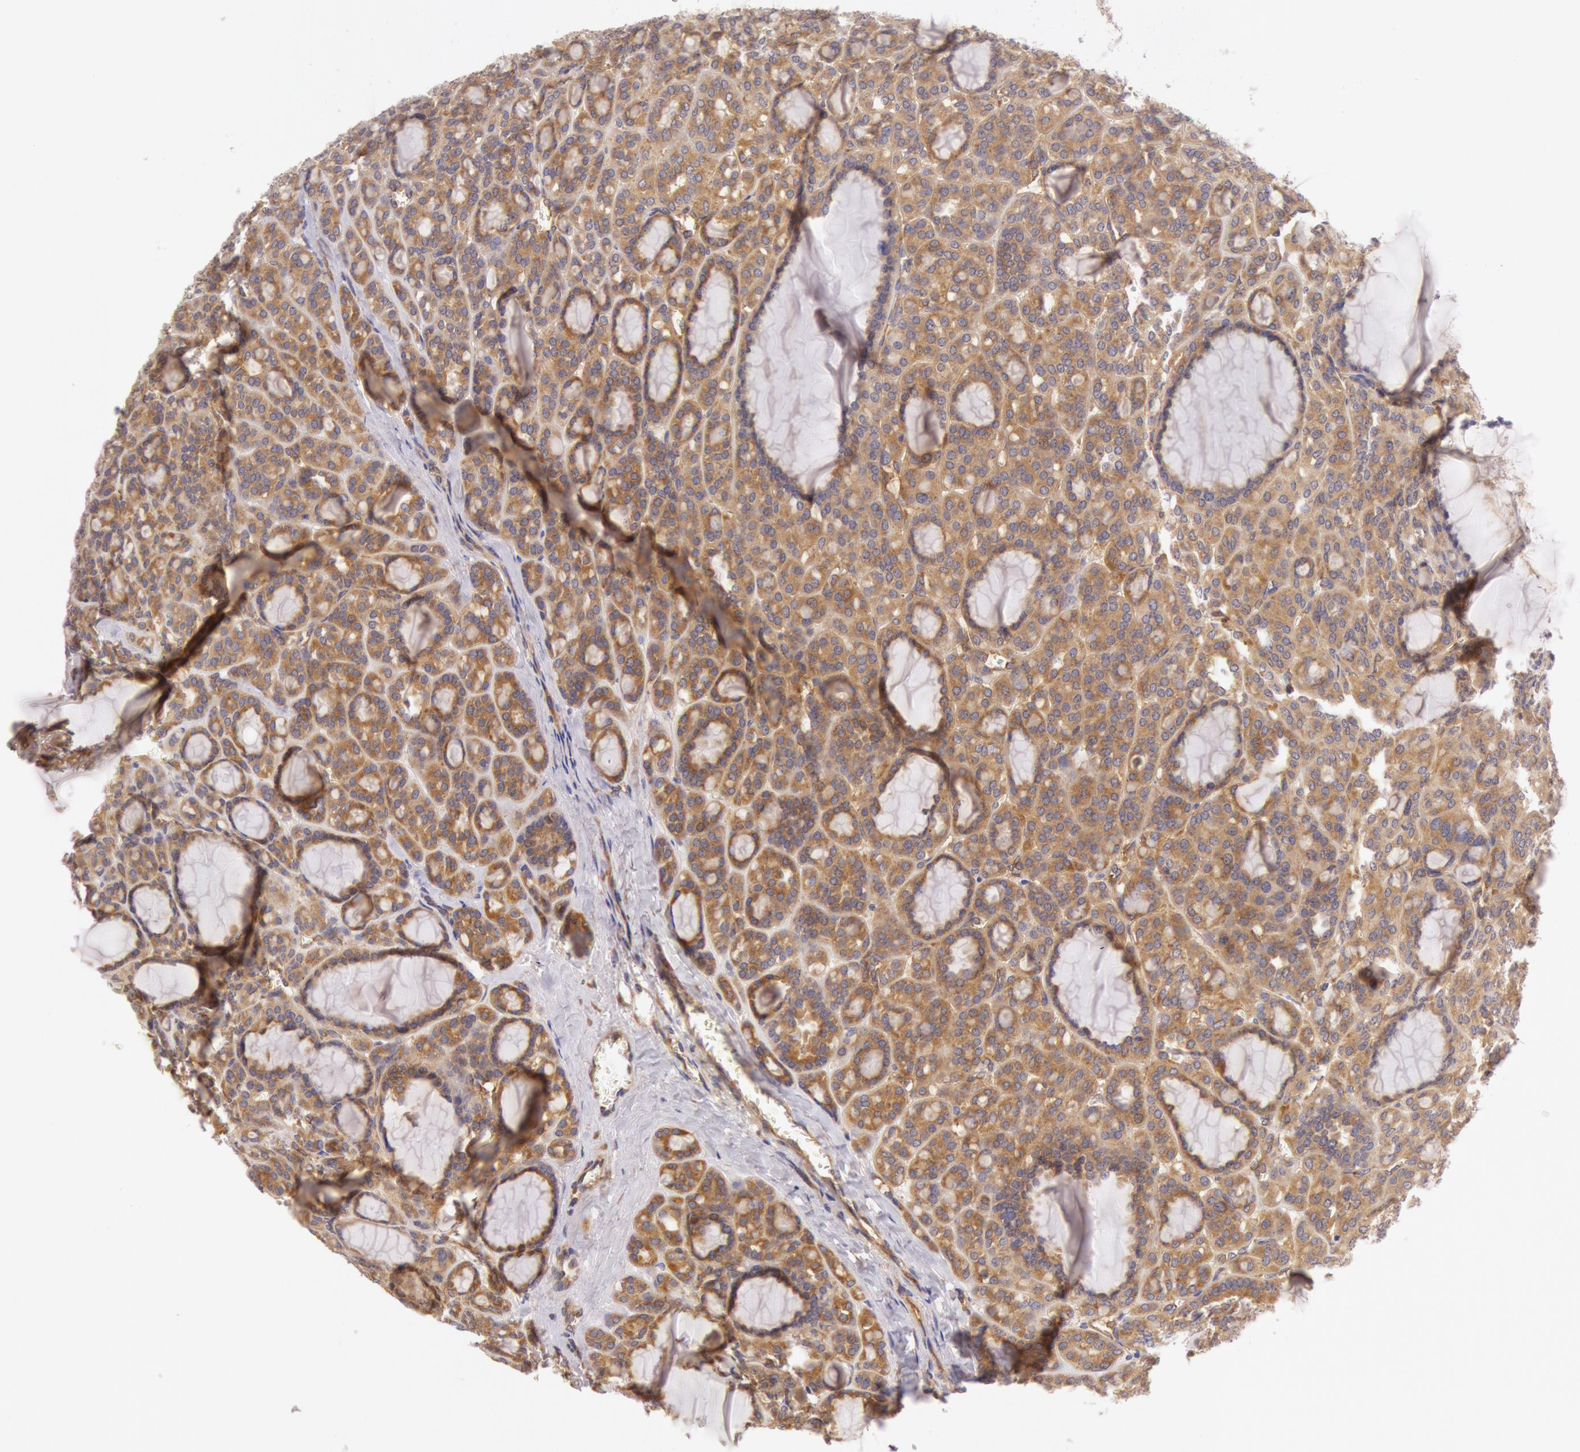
{"staining": {"intensity": "moderate", "quantity": ">75%", "location": "cytoplasmic/membranous"}, "tissue": "thyroid cancer", "cell_type": "Tumor cells", "image_type": "cancer", "snomed": [{"axis": "morphology", "description": "Follicular adenoma carcinoma, NOS"}, {"axis": "topography", "description": "Thyroid gland"}], "caption": "Protein expression analysis of human thyroid cancer reveals moderate cytoplasmic/membranous positivity in approximately >75% of tumor cells. The protein is shown in brown color, while the nuclei are stained blue.", "gene": "CHUK", "patient": {"sex": "female", "age": 71}}